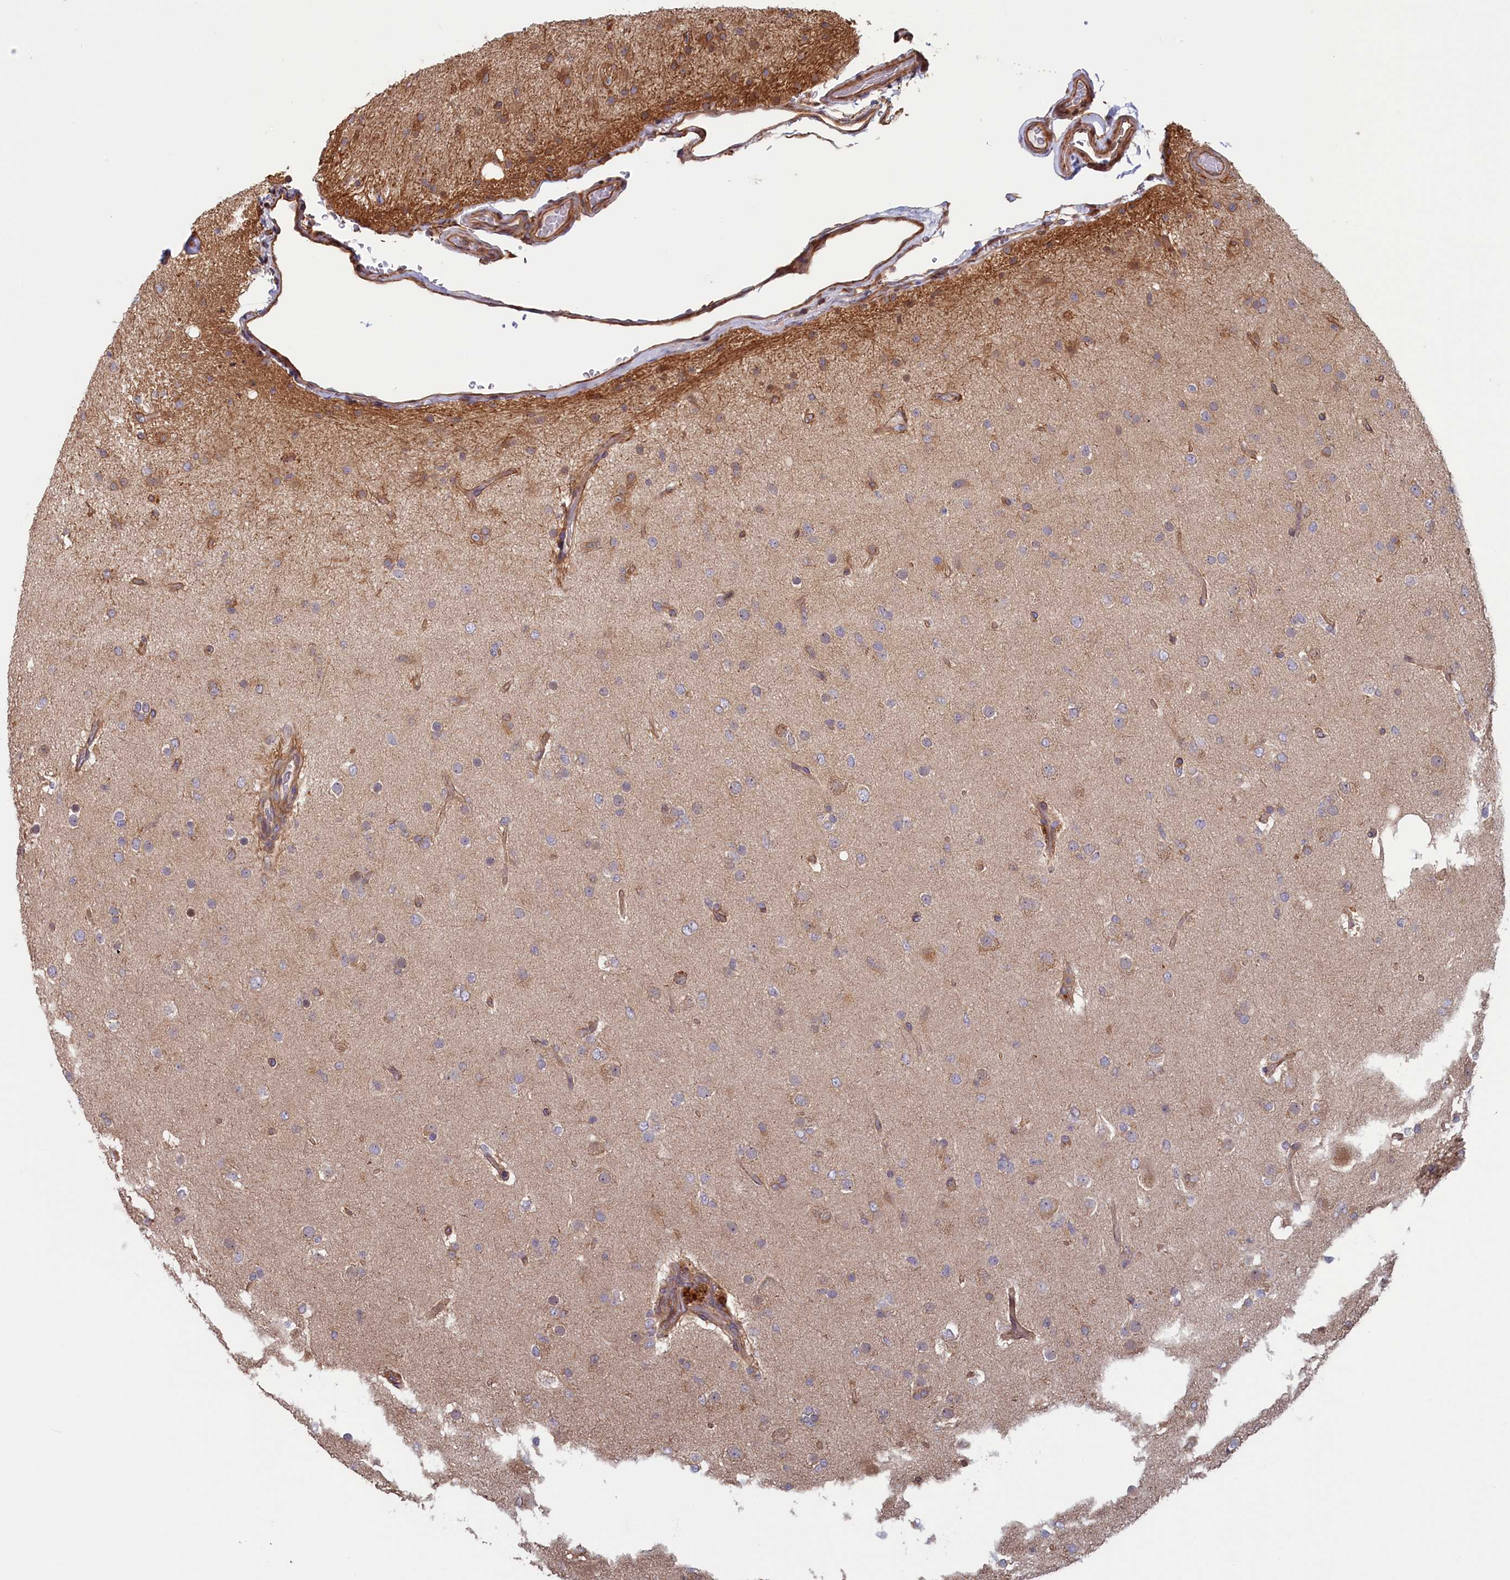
{"staining": {"intensity": "weak", "quantity": "<25%", "location": "cytoplasmic/membranous"}, "tissue": "glioma", "cell_type": "Tumor cells", "image_type": "cancer", "snomed": [{"axis": "morphology", "description": "Glioma, malignant, Low grade"}, {"axis": "topography", "description": "Brain"}], "caption": "Glioma was stained to show a protein in brown. There is no significant staining in tumor cells. (DAB immunohistochemistry (IHC), high magnification).", "gene": "RILPL1", "patient": {"sex": "male", "age": 65}}